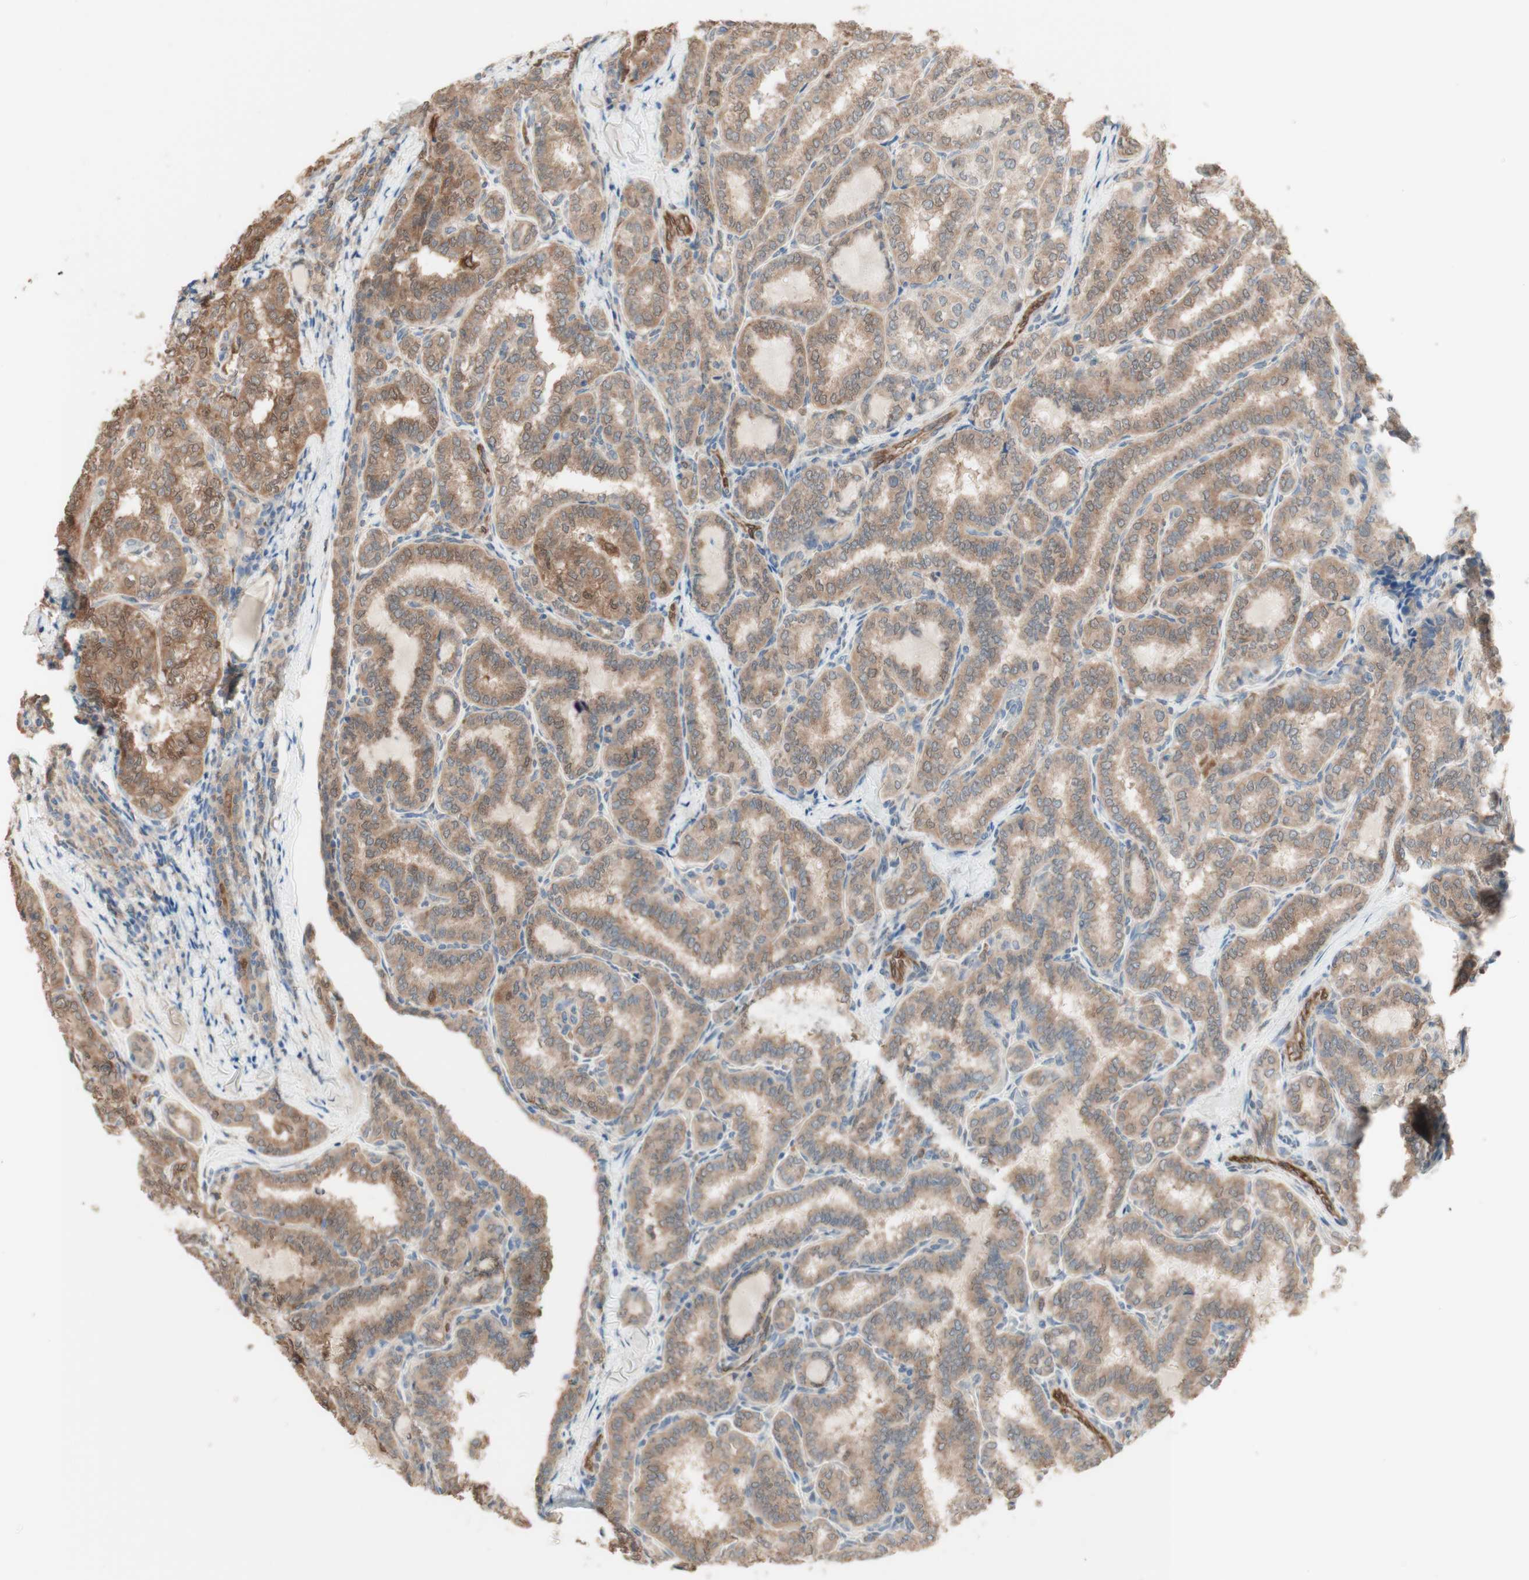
{"staining": {"intensity": "weak", "quantity": ">75%", "location": "cytoplasmic/membranous"}, "tissue": "thyroid cancer", "cell_type": "Tumor cells", "image_type": "cancer", "snomed": [{"axis": "morphology", "description": "Normal tissue, NOS"}, {"axis": "morphology", "description": "Papillary adenocarcinoma, NOS"}, {"axis": "topography", "description": "Thyroid gland"}], "caption": "Immunohistochemical staining of human thyroid cancer displays low levels of weak cytoplasmic/membranous protein staining in approximately >75% of tumor cells.", "gene": "COMT", "patient": {"sex": "female", "age": 30}}